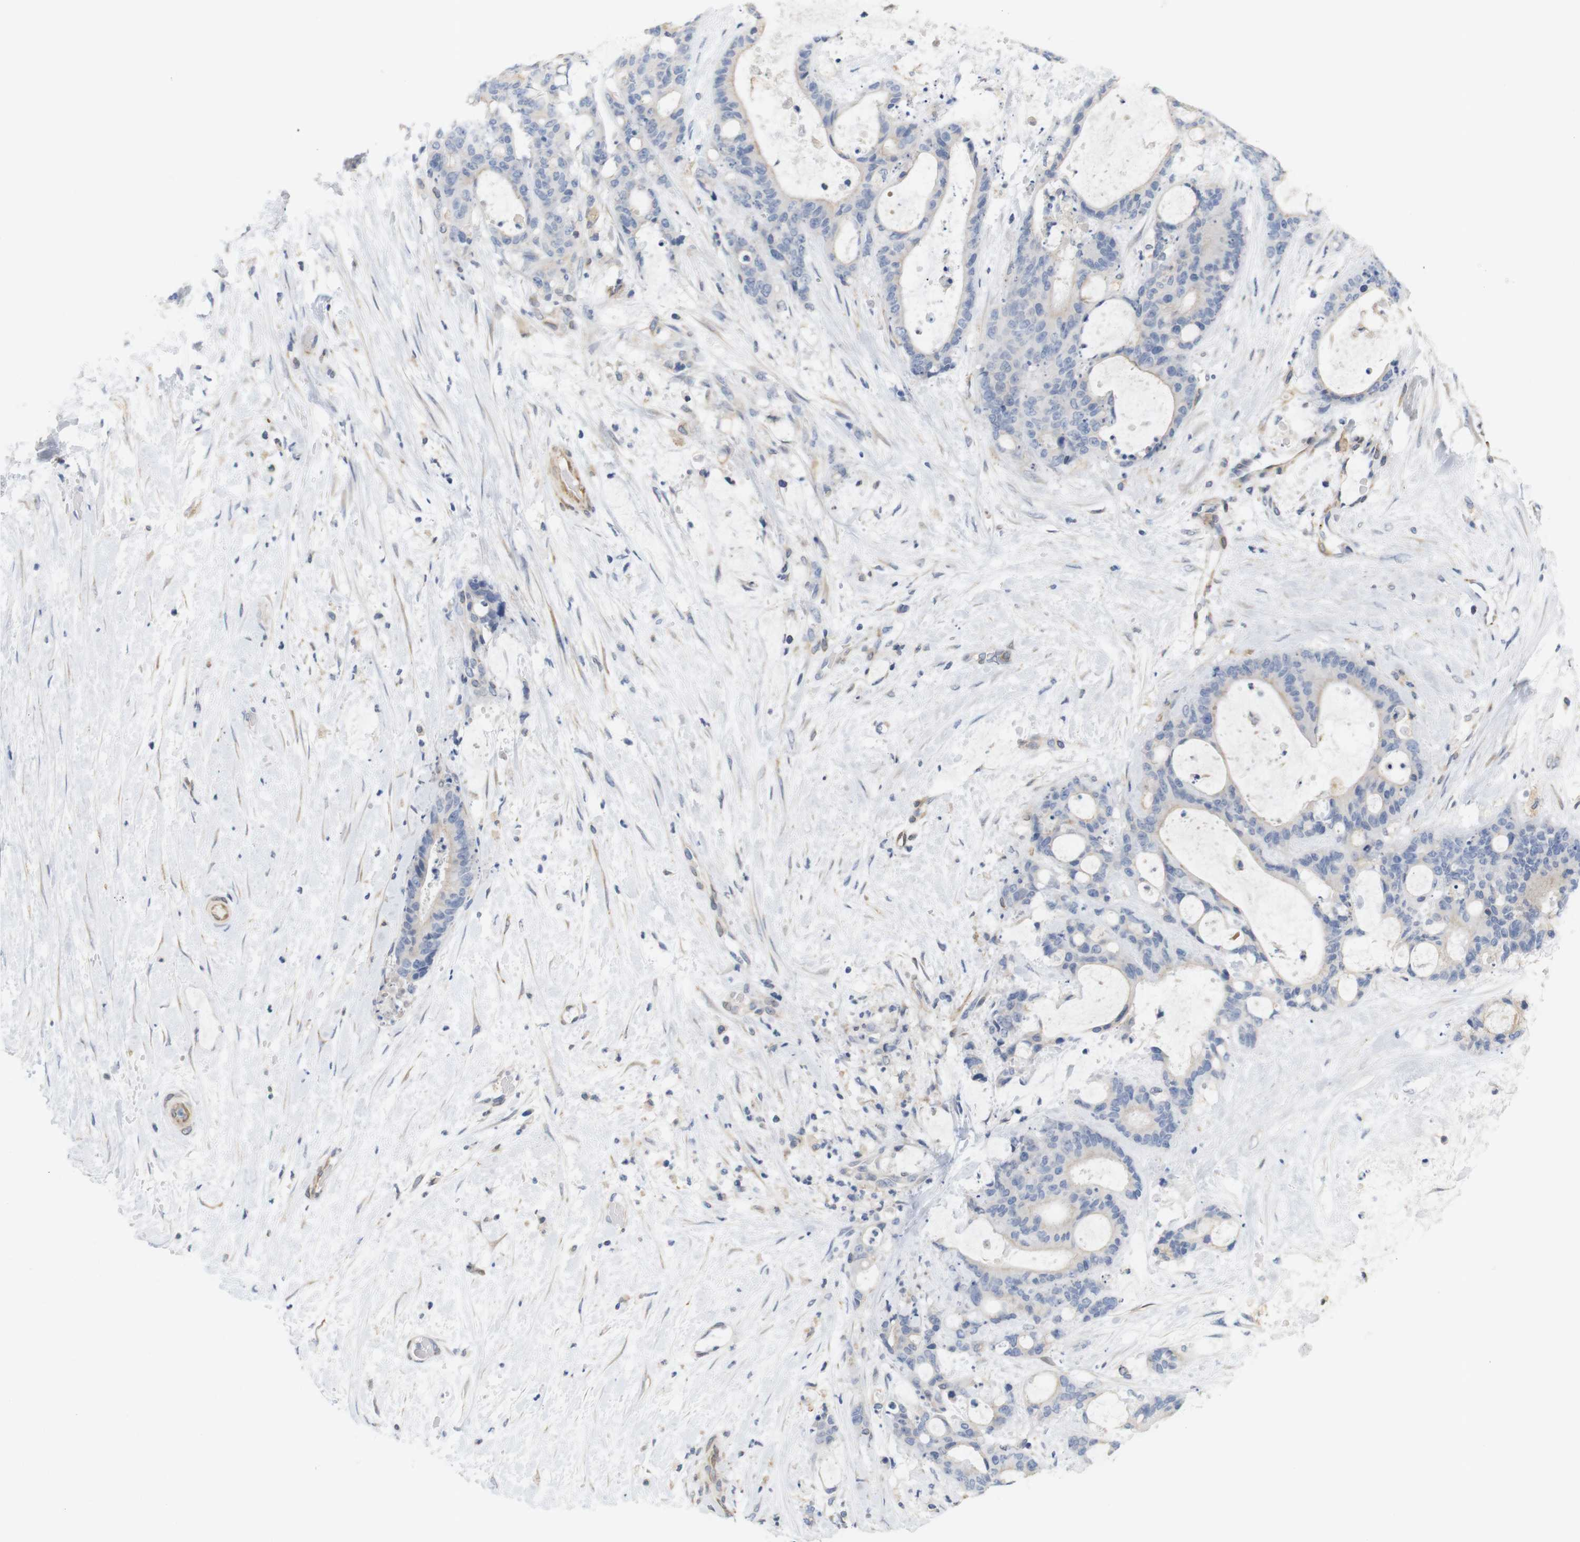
{"staining": {"intensity": "weak", "quantity": "<25%", "location": "cytoplasmic/membranous"}, "tissue": "liver cancer", "cell_type": "Tumor cells", "image_type": "cancer", "snomed": [{"axis": "morphology", "description": "Cholangiocarcinoma"}, {"axis": "topography", "description": "Liver"}], "caption": "A micrograph of liver cancer (cholangiocarcinoma) stained for a protein exhibits no brown staining in tumor cells.", "gene": "ITPR1", "patient": {"sex": "female", "age": 73}}